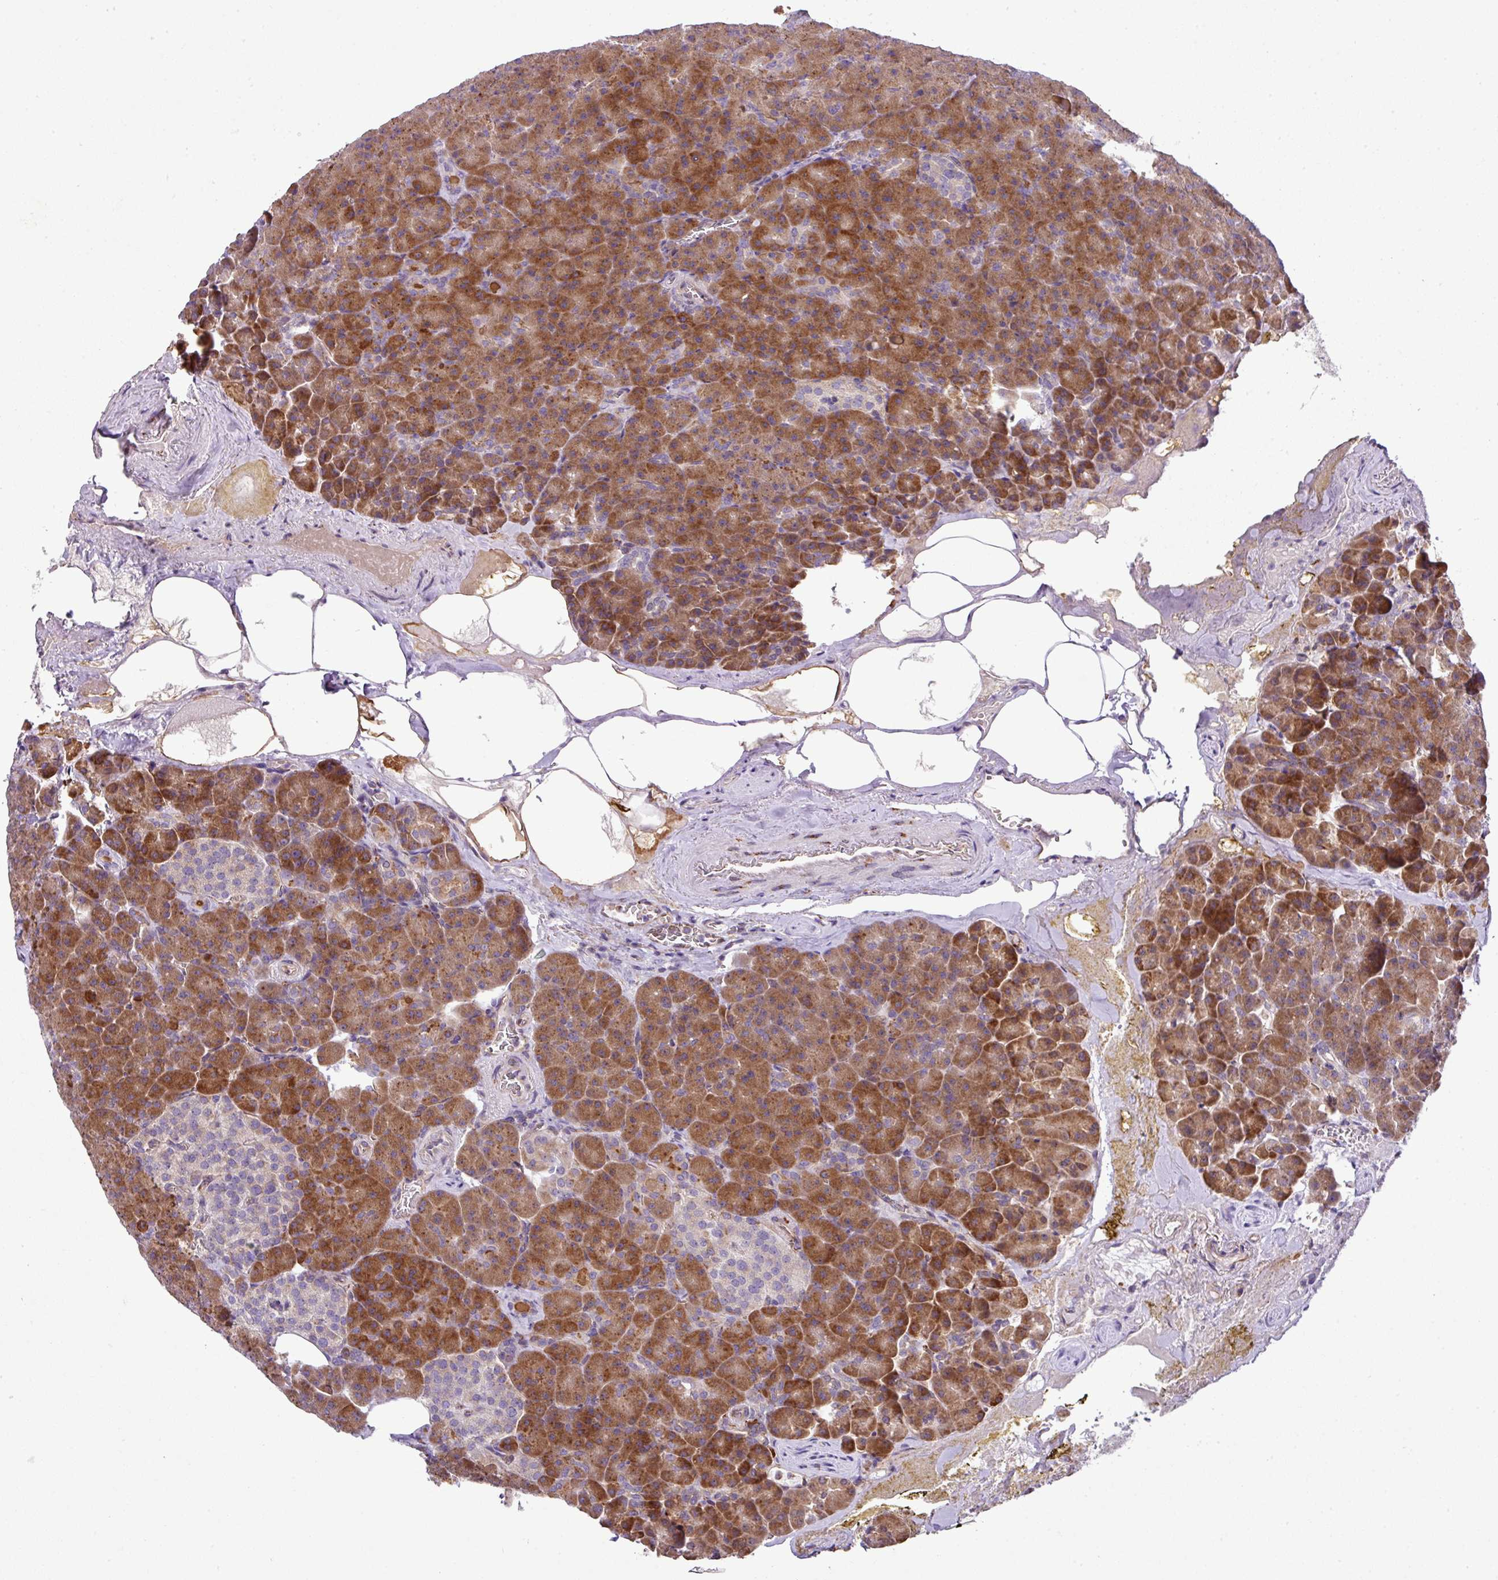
{"staining": {"intensity": "strong", "quantity": ">75%", "location": "cytoplasmic/membranous"}, "tissue": "pancreas", "cell_type": "Exocrine glandular cells", "image_type": "normal", "snomed": [{"axis": "morphology", "description": "Normal tissue, NOS"}, {"axis": "topography", "description": "Pancreas"}], "caption": "Protein analysis of unremarkable pancreas displays strong cytoplasmic/membranous expression in approximately >75% of exocrine glandular cells. Using DAB (3,3'-diaminobenzidine) (brown) and hematoxylin (blue) stains, captured at high magnification using brightfield microscopy.", "gene": "CFAP97", "patient": {"sex": "female", "age": 74}}